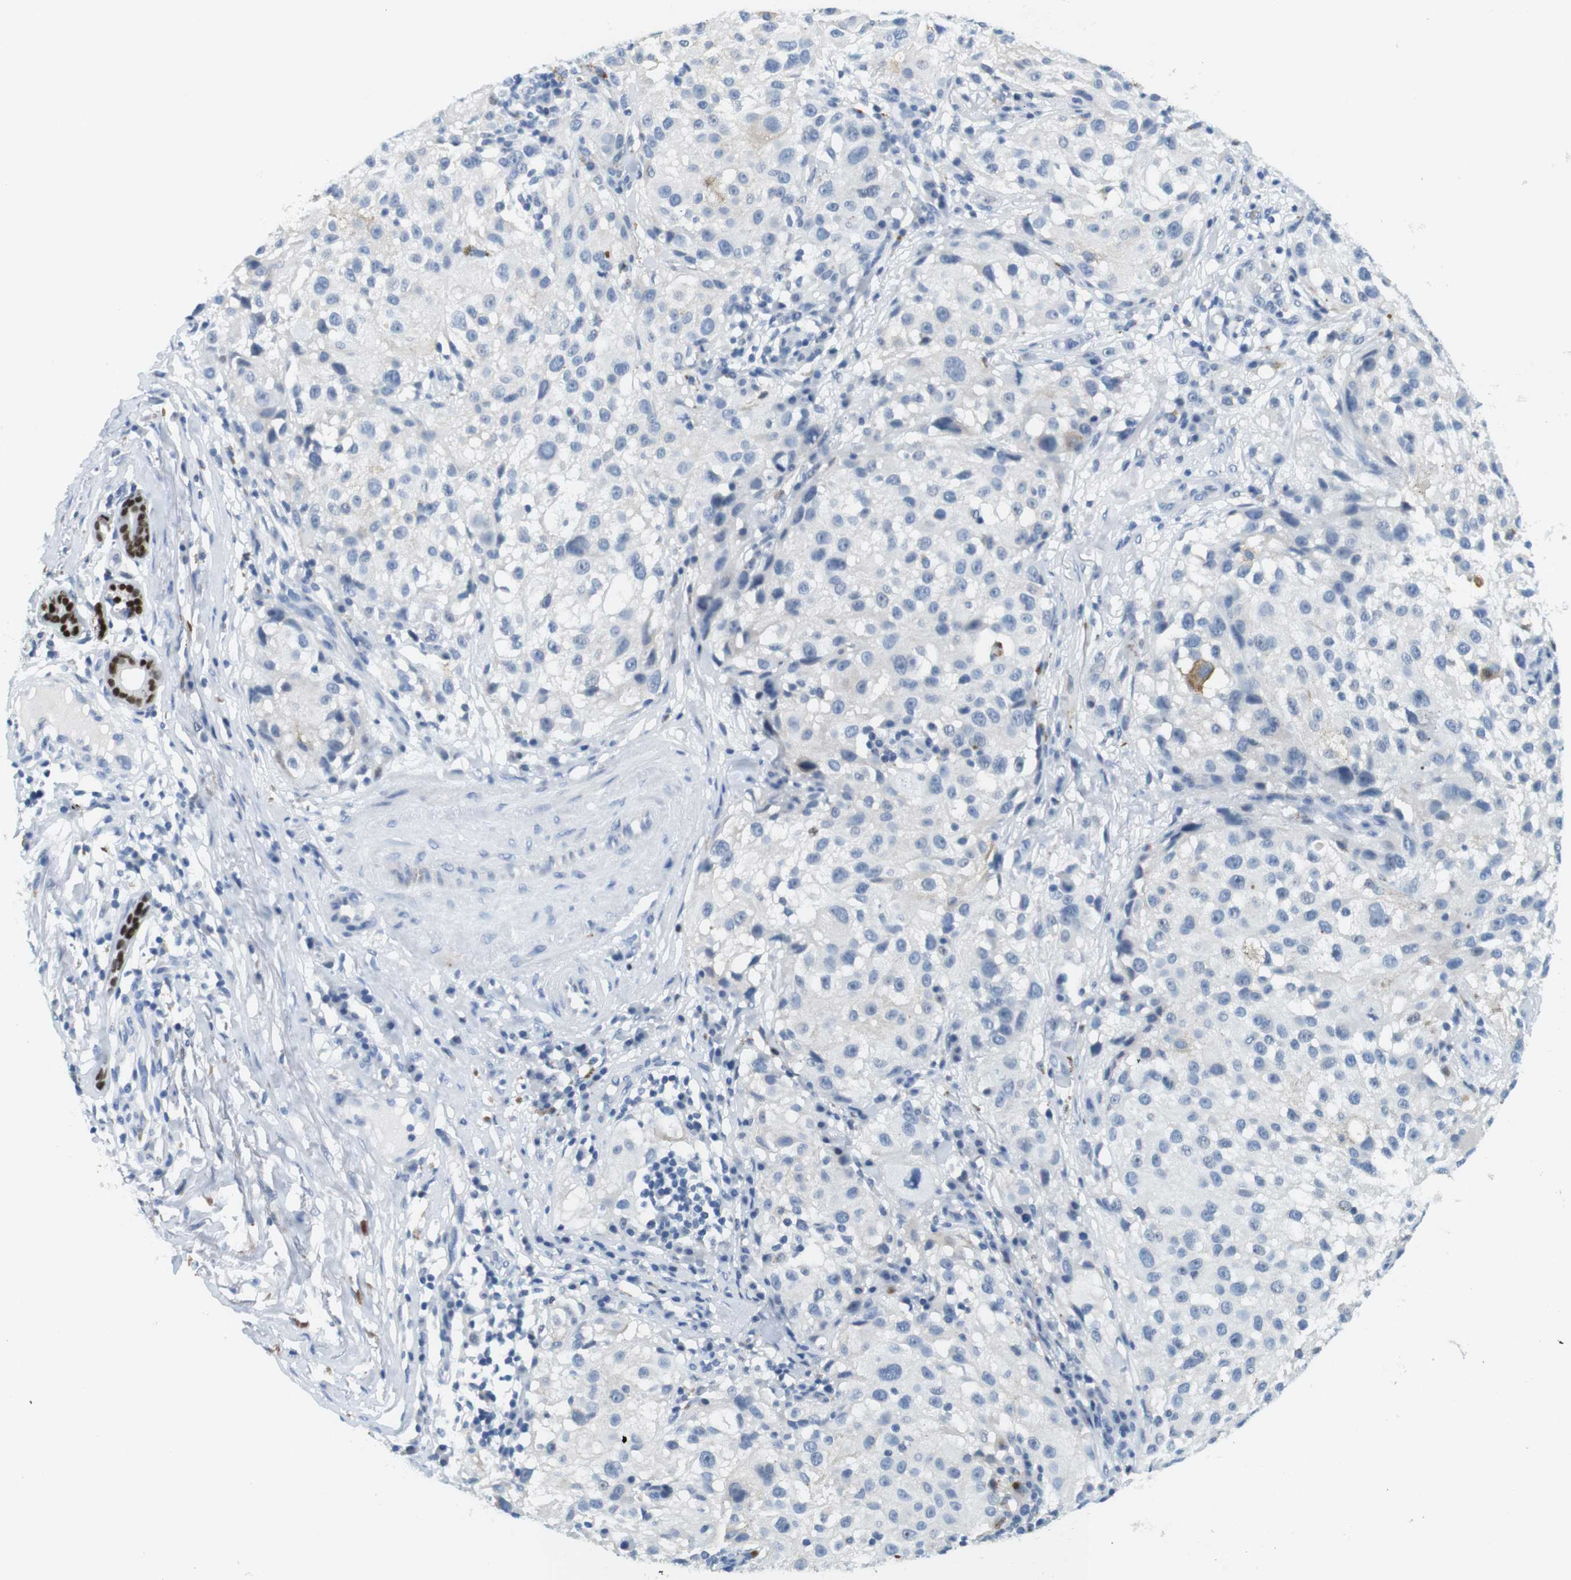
{"staining": {"intensity": "negative", "quantity": "none", "location": "none"}, "tissue": "melanoma", "cell_type": "Tumor cells", "image_type": "cancer", "snomed": [{"axis": "morphology", "description": "Necrosis, NOS"}, {"axis": "morphology", "description": "Malignant melanoma, NOS"}, {"axis": "topography", "description": "Skin"}], "caption": "Immunohistochemical staining of malignant melanoma exhibits no significant staining in tumor cells.", "gene": "TFAP2C", "patient": {"sex": "female", "age": 87}}